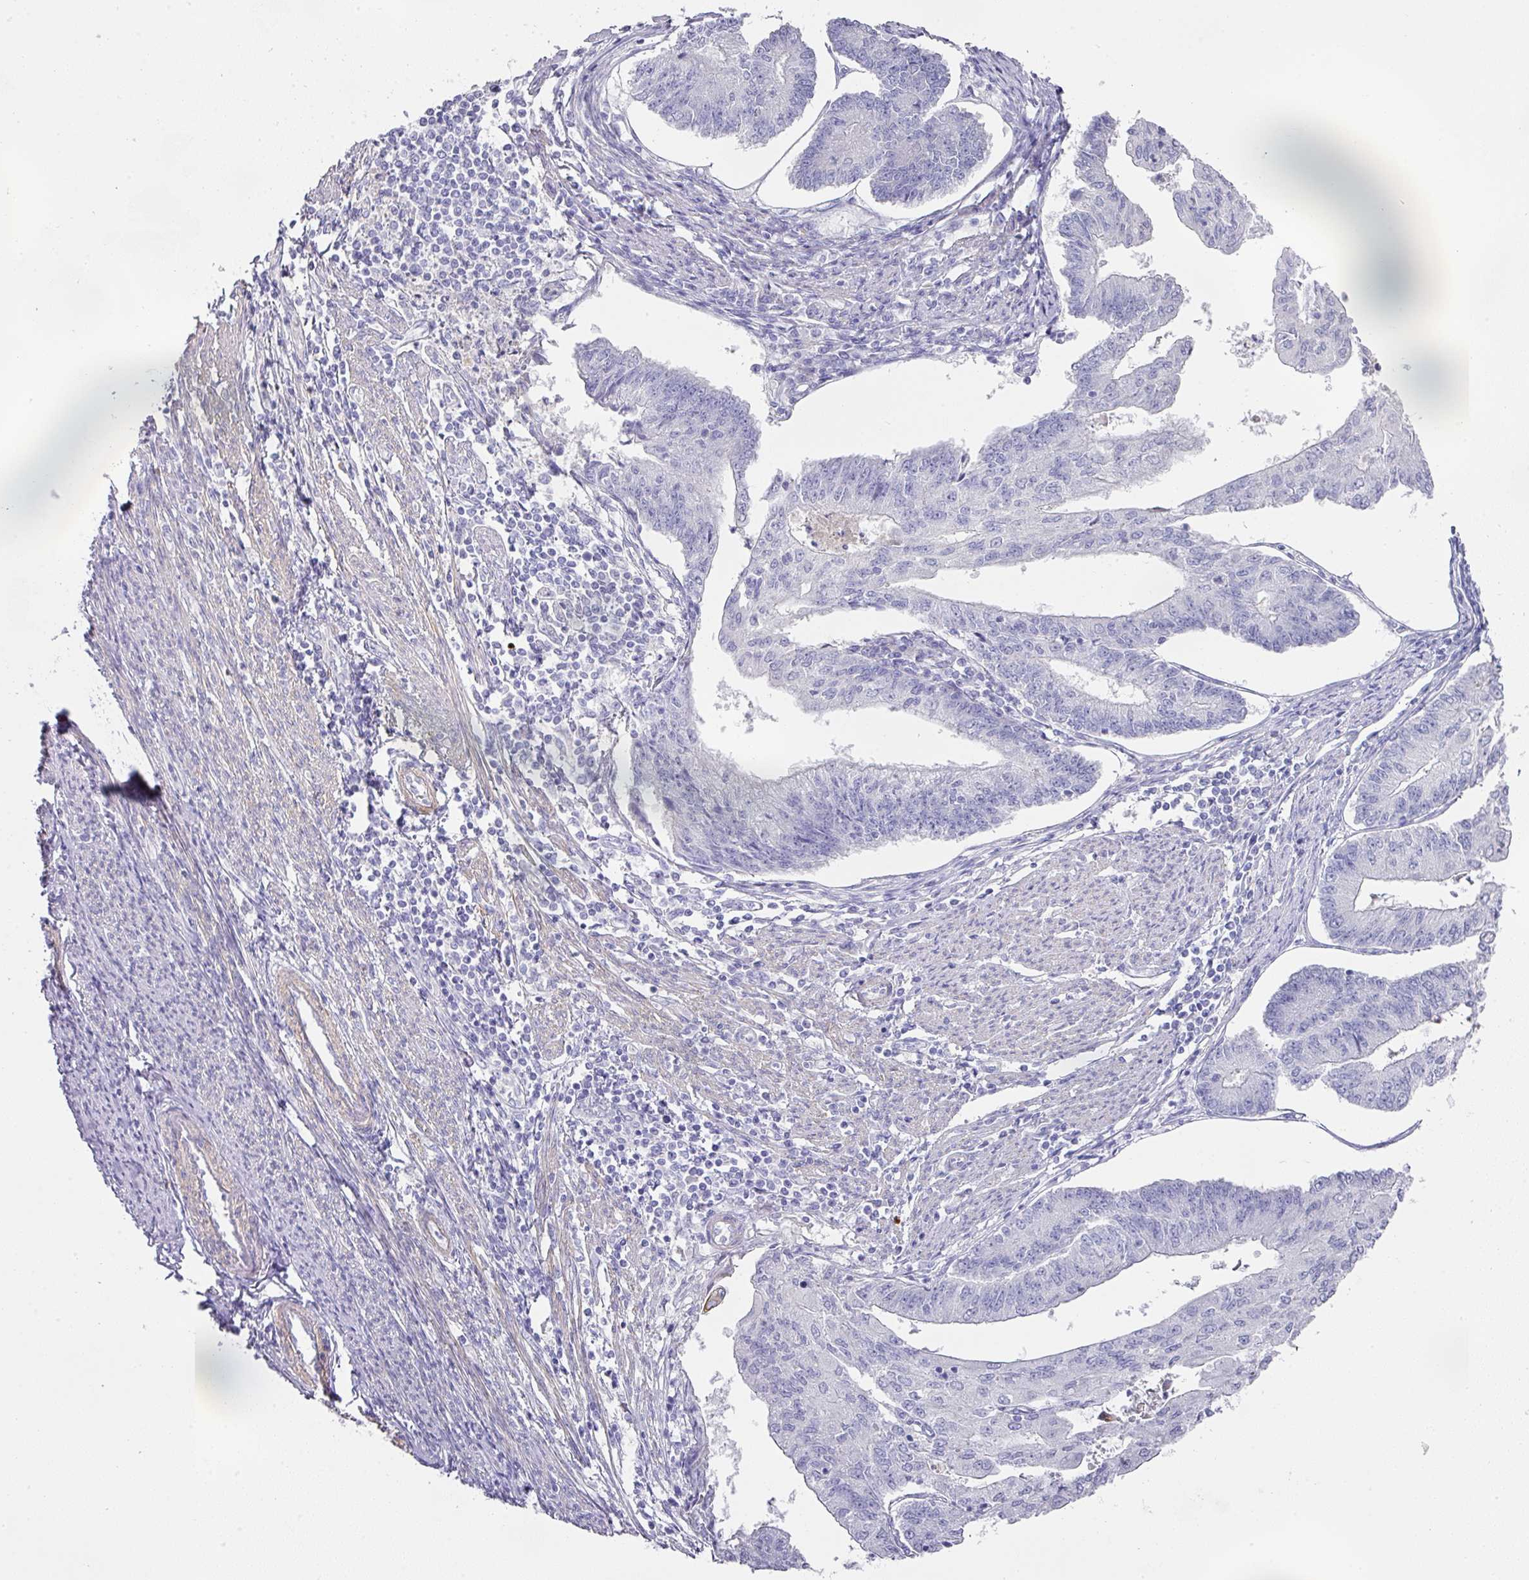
{"staining": {"intensity": "negative", "quantity": "none", "location": "none"}, "tissue": "endometrial cancer", "cell_type": "Tumor cells", "image_type": "cancer", "snomed": [{"axis": "morphology", "description": "Adenocarcinoma, NOS"}, {"axis": "topography", "description": "Endometrium"}], "caption": "This is an immunohistochemistry histopathology image of endometrial adenocarcinoma. There is no staining in tumor cells.", "gene": "TARM1", "patient": {"sex": "female", "age": 56}}